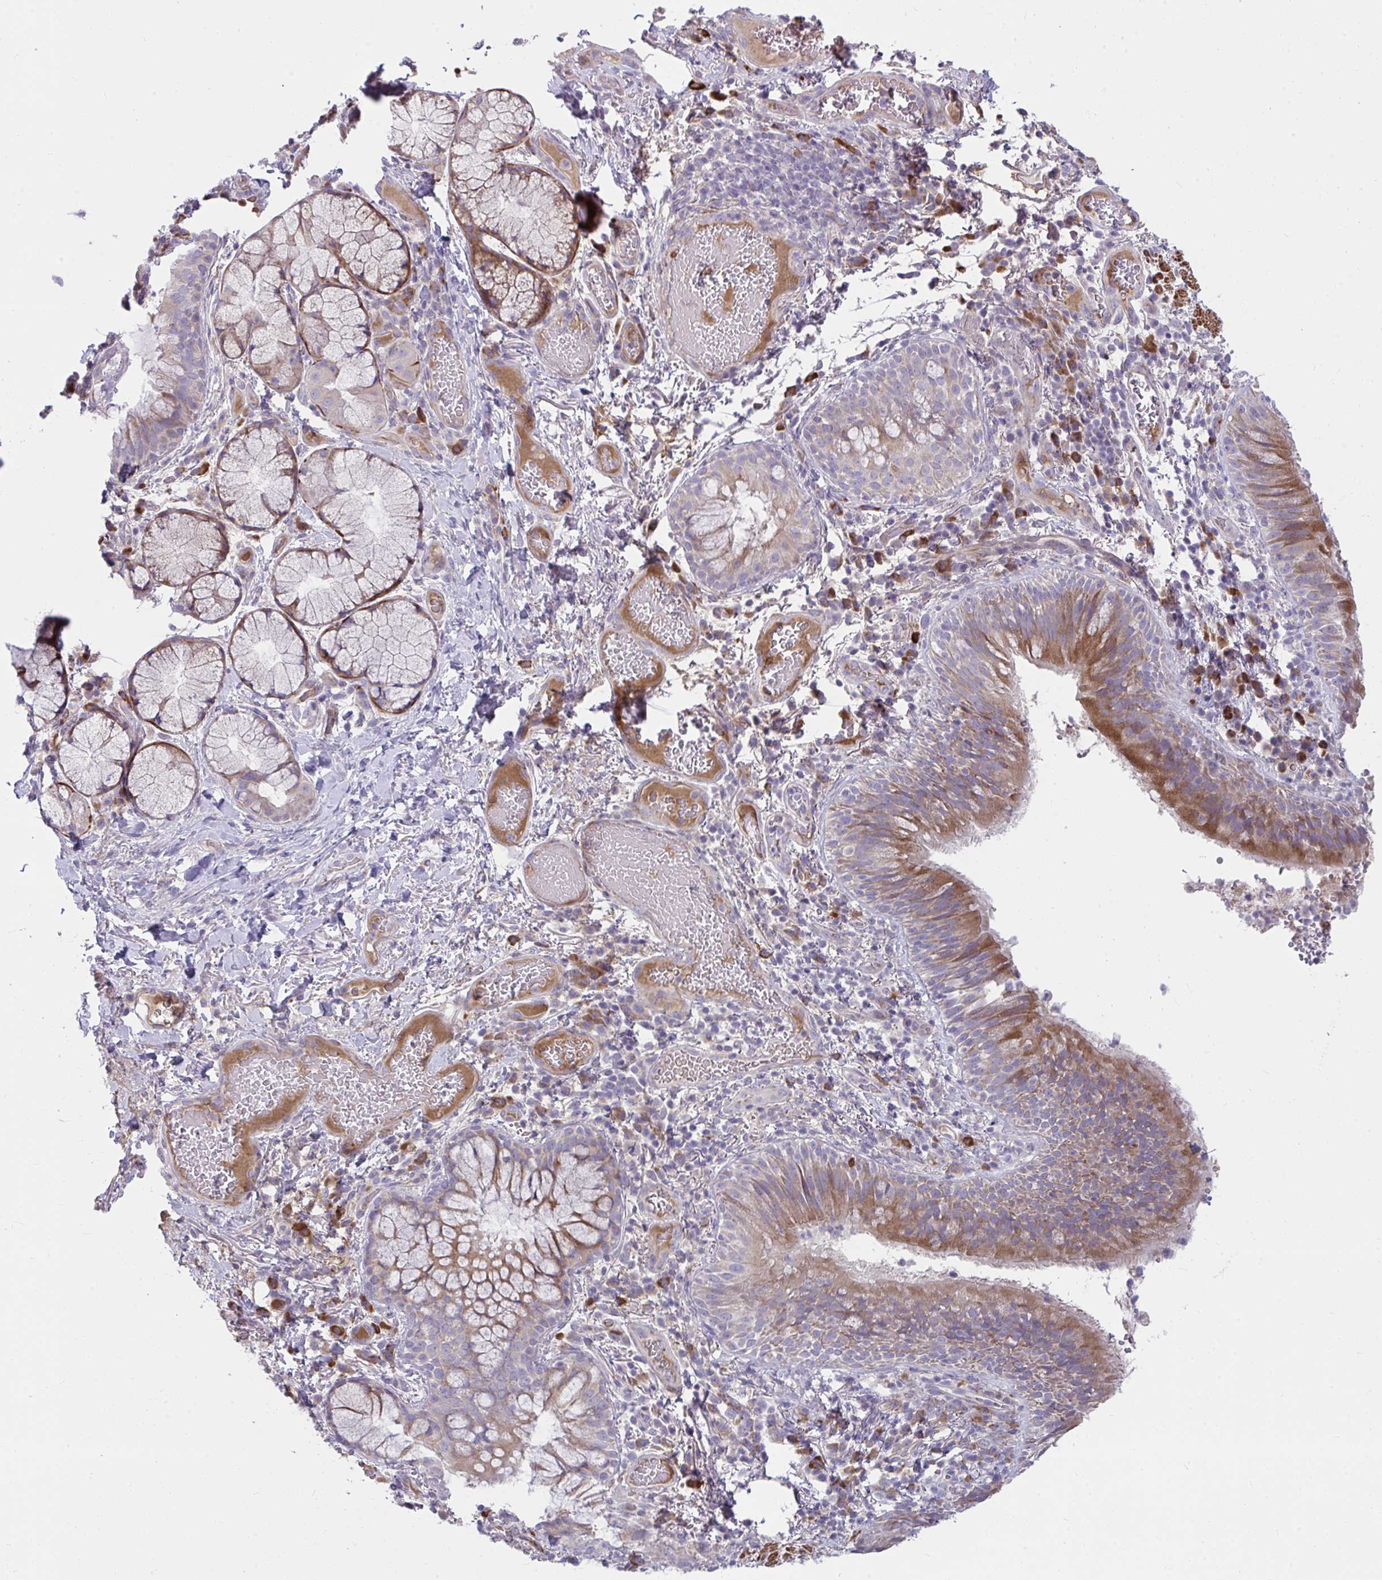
{"staining": {"intensity": "moderate", "quantity": "25%-75%", "location": "cytoplasmic/membranous"}, "tissue": "bronchus", "cell_type": "Respiratory epithelial cells", "image_type": "normal", "snomed": [{"axis": "morphology", "description": "Normal tissue, NOS"}, {"axis": "topography", "description": "Lymph node"}, {"axis": "topography", "description": "Bronchus"}], "caption": "High-magnification brightfield microscopy of unremarkable bronchus stained with DAB (brown) and counterstained with hematoxylin (blue). respiratory epithelial cells exhibit moderate cytoplasmic/membranous staining is appreciated in approximately25%-75% of cells. (IHC, brightfield microscopy, high magnification).", "gene": "PIGZ", "patient": {"sex": "male", "age": 56}}